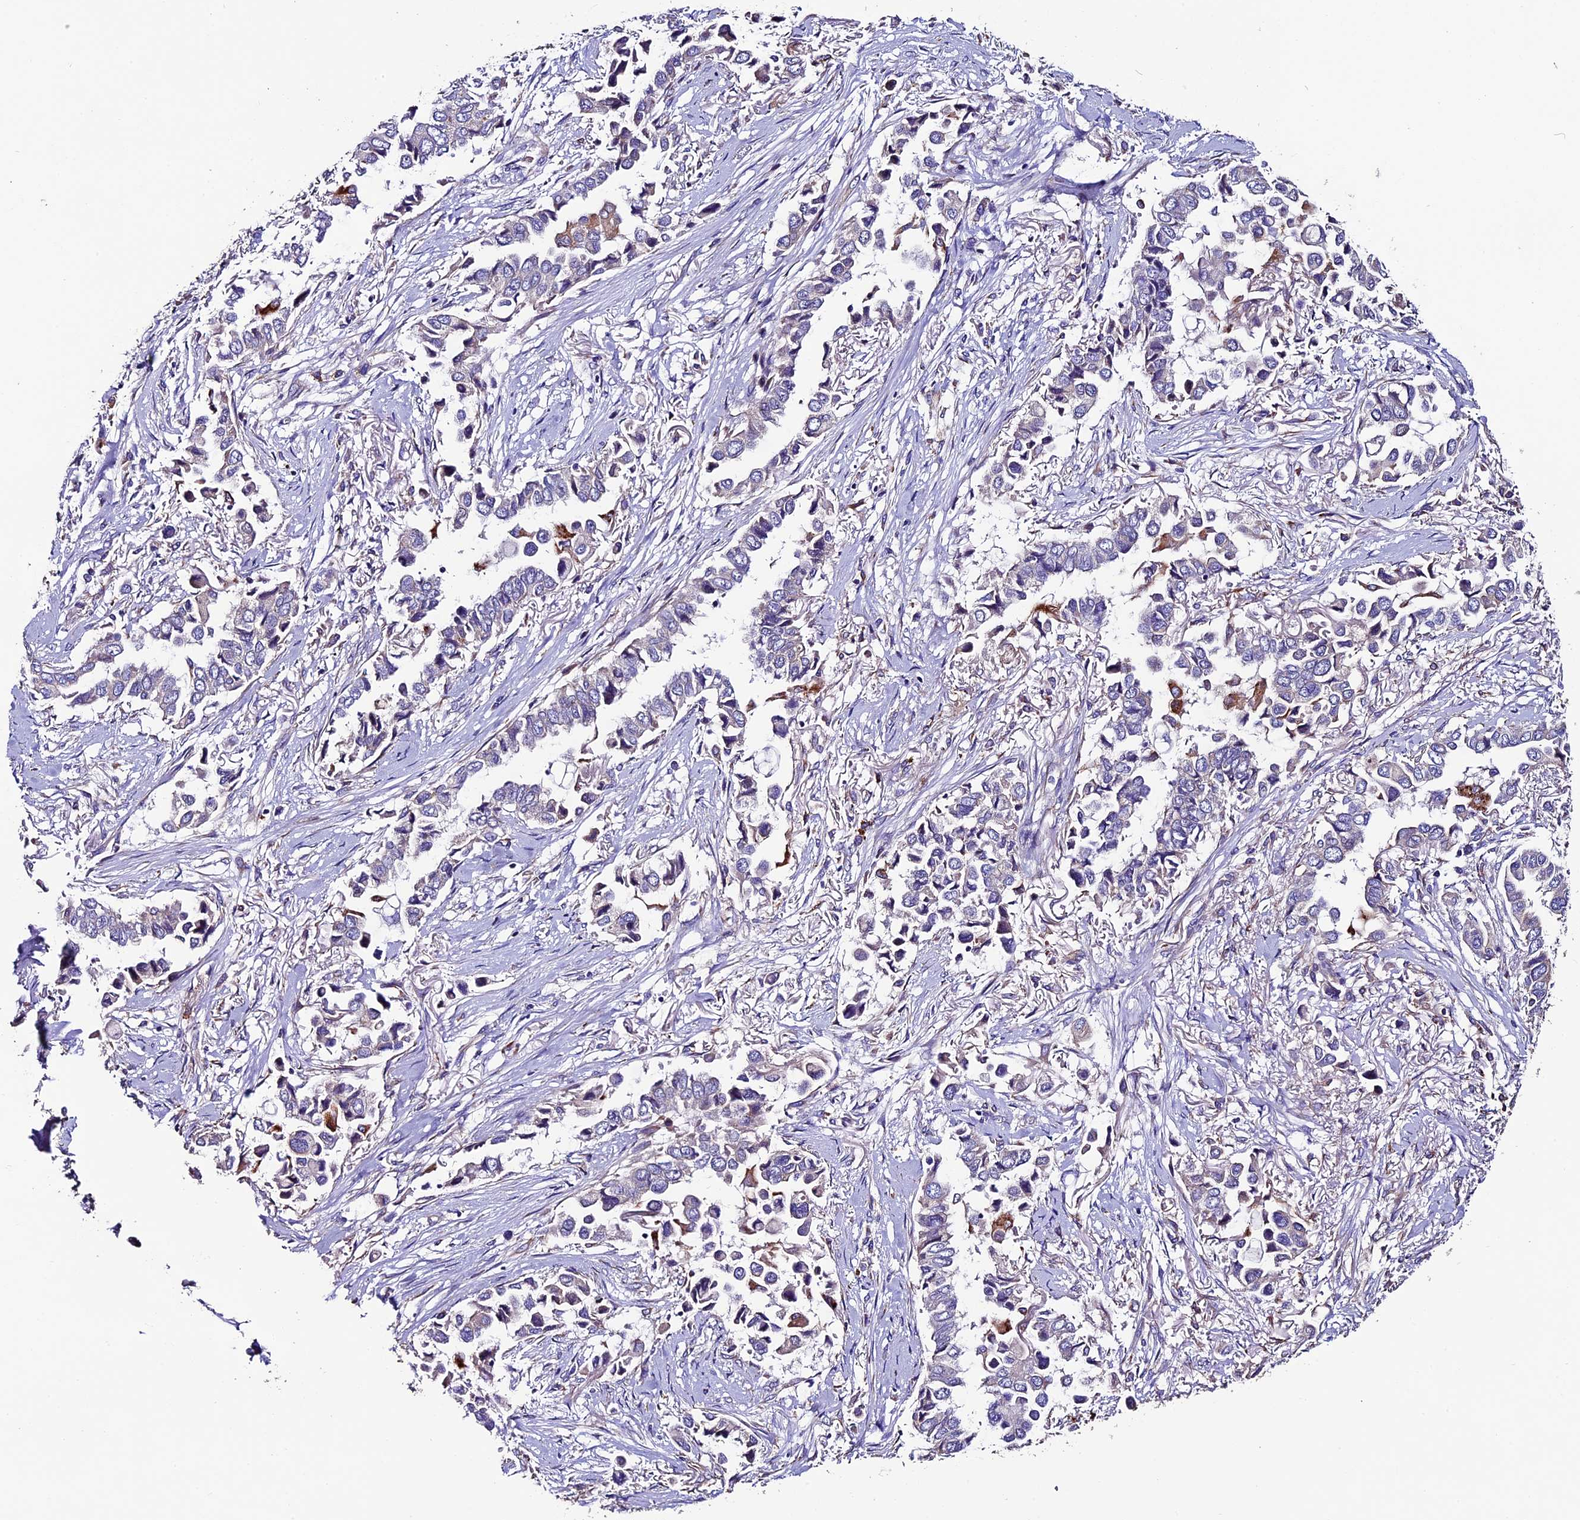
{"staining": {"intensity": "weak", "quantity": "<25%", "location": "cytoplasmic/membranous"}, "tissue": "lung cancer", "cell_type": "Tumor cells", "image_type": "cancer", "snomed": [{"axis": "morphology", "description": "Adenocarcinoma, NOS"}, {"axis": "topography", "description": "Lung"}], "caption": "This is an immunohistochemistry (IHC) image of lung adenocarcinoma. There is no expression in tumor cells.", "gene": "CLN5", "patient": {"sex": "female", "age": 76}}